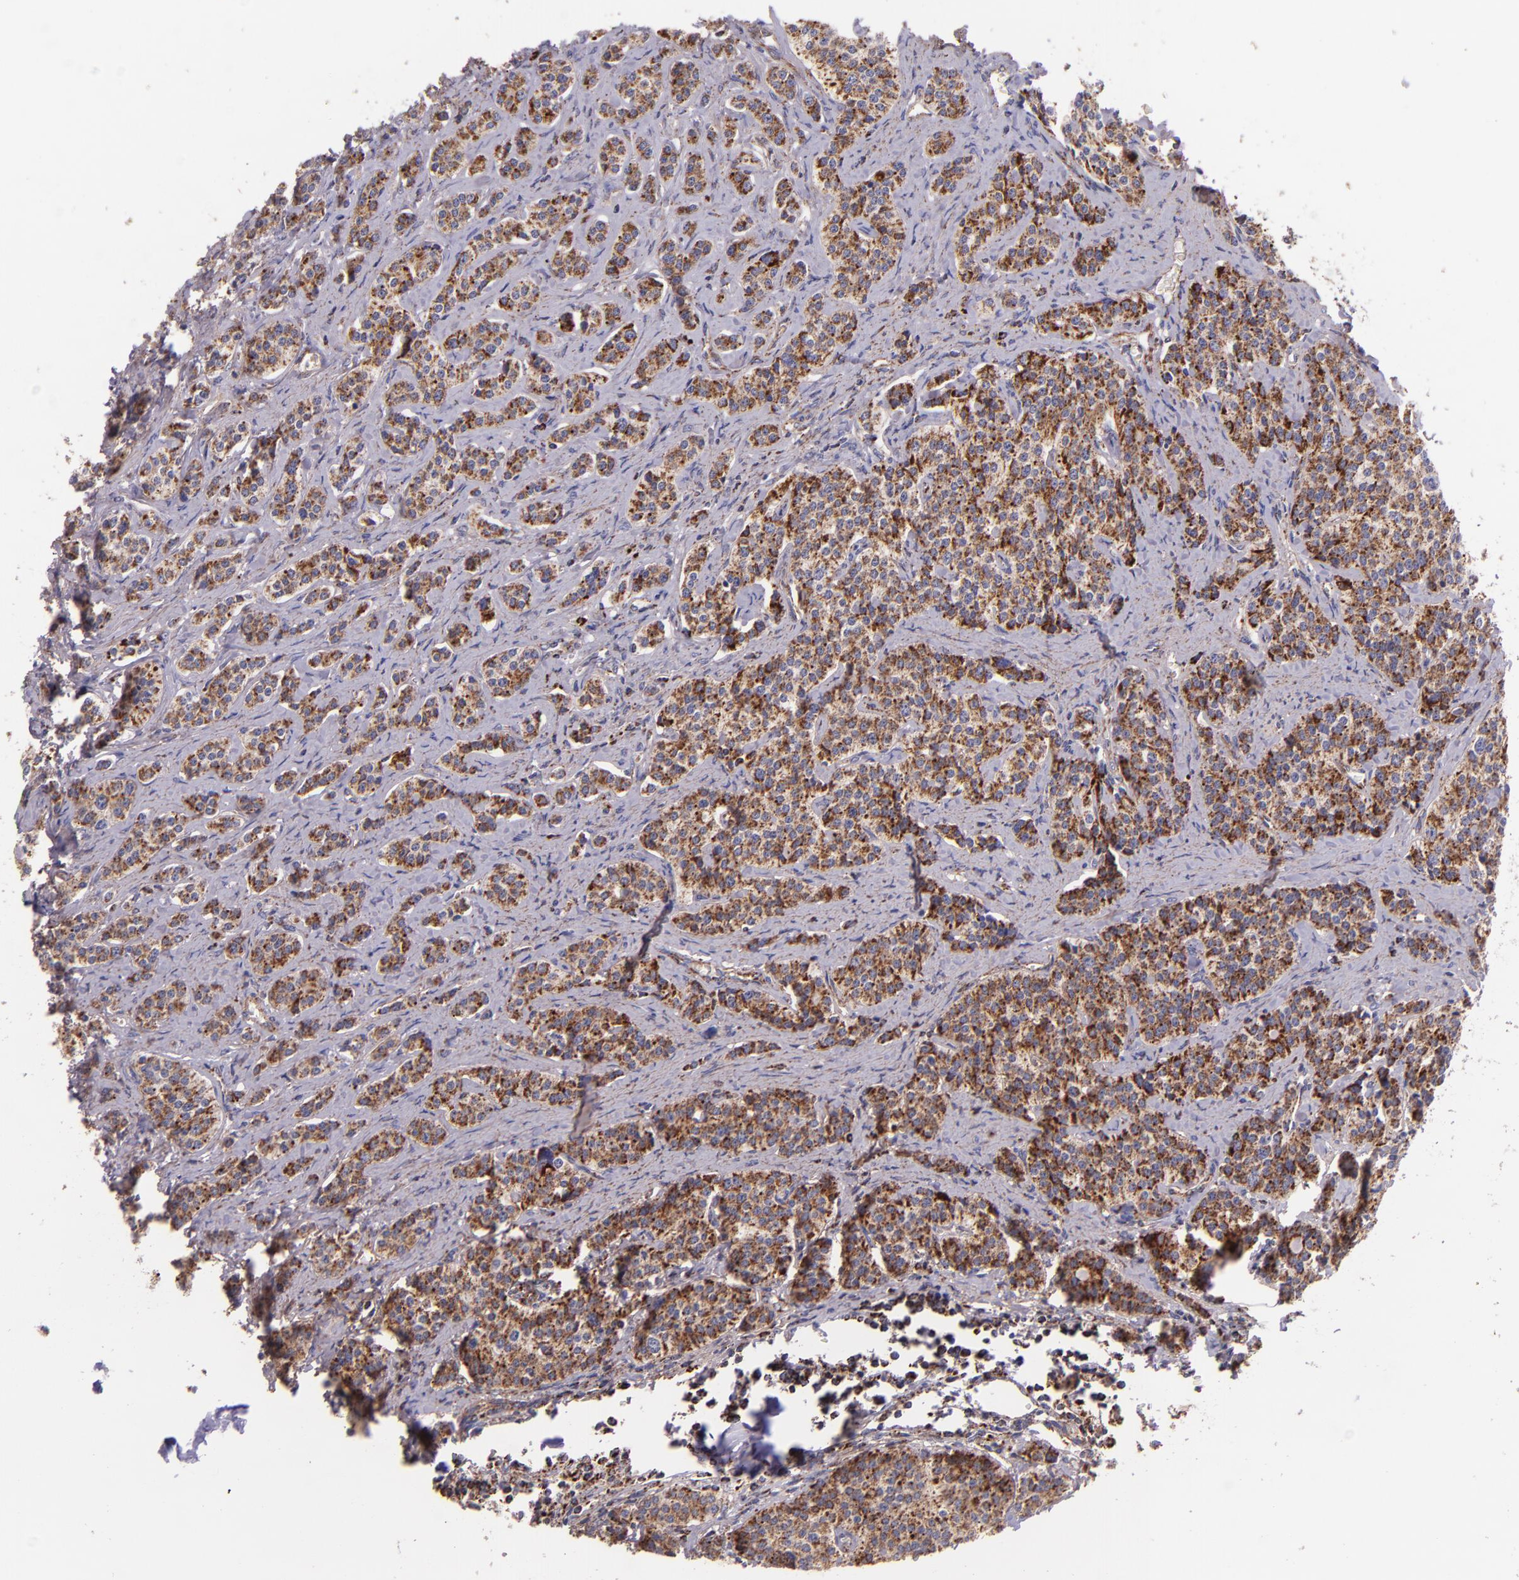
{"staining": {"intensity": "moderate", "quantity": ">75%", "location": "cytoplasmic/membranous"}, "tissue": "carcinoid", "cell_type": "Tumor cells", "image_type": "cancer", "snomed": [{"axis": "morphology", "description": "Carcinoid, malignant, NOS"}, {"axis": "topography", "description": "Small intestine"}], "caption": "Moderate cytoplasmic/membranous positivity for a protein is seen in approximately >75% of tumor cells of carcinoid using immunohistochemistry (IHC).", "gene": "IDH3G", "patient": {"sex": "male", "age": 63}}